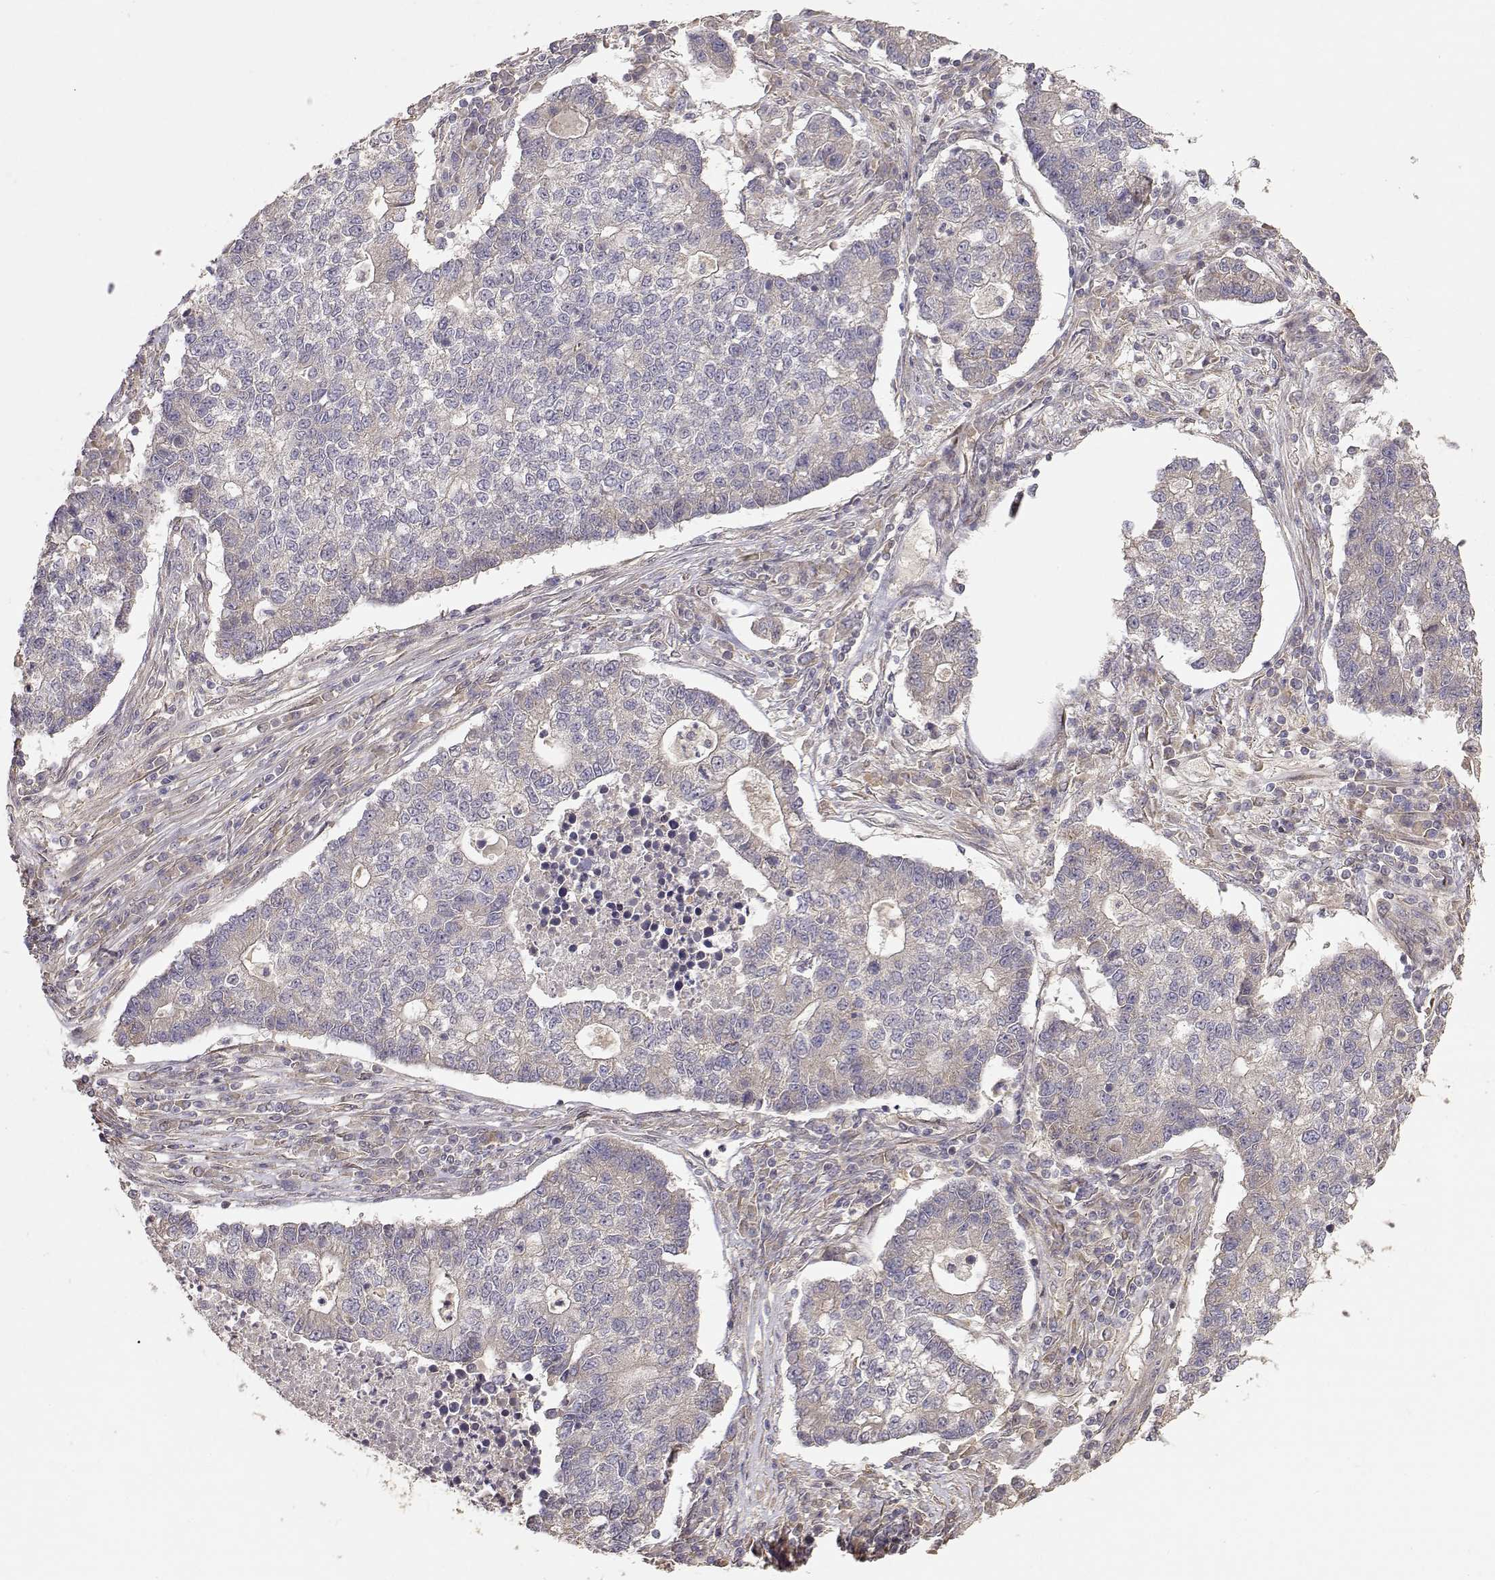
{"staining": {"intensity": "weak", "quantity": "<25%", "location": "cytoplasmic/membranous"}, "tissue": "lung cancer", "cell_type": "Tumor cells", "image_type": "cancer", "snomed": [{"axis": "morphology", "description": "Adenocarcinoma, NOS"}, {"axis": "topography", "description": "Lung"}], "caption": "Tumor cells are negative for protein expression in human lung cancer.", "gene": "PICK1", "patient": {"sex": "male", "age": 57}}